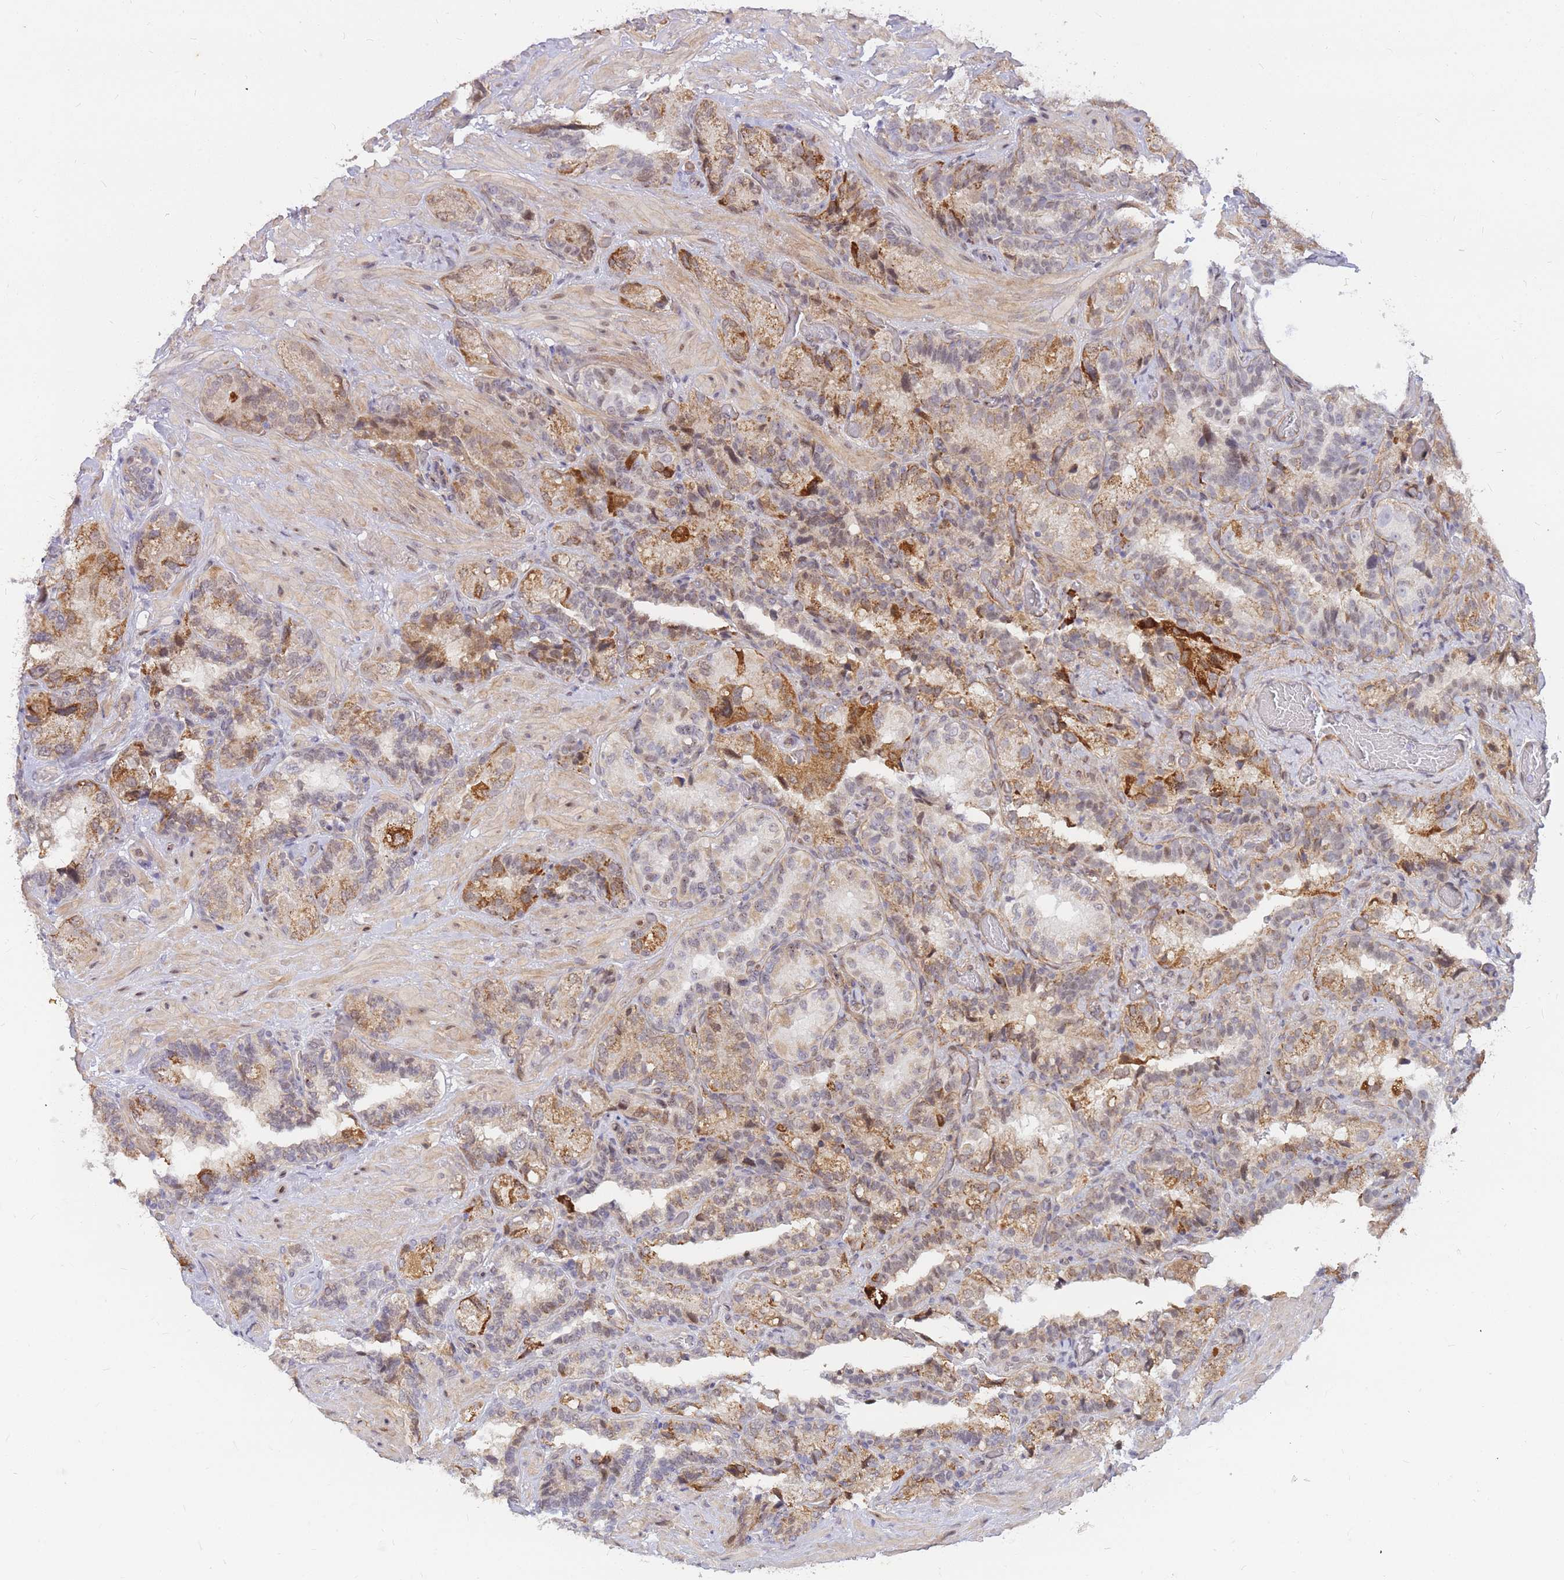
{"staining": {"intensity": "moderate", "quantity": "25%-75%", "location": "cytoplasmic/membranous,nuclear"}, "tissue": "seminal vesicle", "cell_type": "Glandular cells", "image_type": "normal", "snomed": [{"axis": "morphology", "description": "Normal tissue, NOS"}, {"axis": "topography", "description": "Prostate and seminal vesicle, NOS"}, {"axis": "topography", "description": "Prostate"}, {"axis": "topography", "description": "Seminal veicle"}], "caption": "Seminal vesicle stained with DAB (3,3'-diaminobenzidine) immunohistochemistry (IHC) reveals medium levels of moderate cytoplasmic/membranous,nuclear staining in approximately 25%-75% of glandular cells.", "gene": "TLE2", "patient": {"sex": "male", "age": 67}}